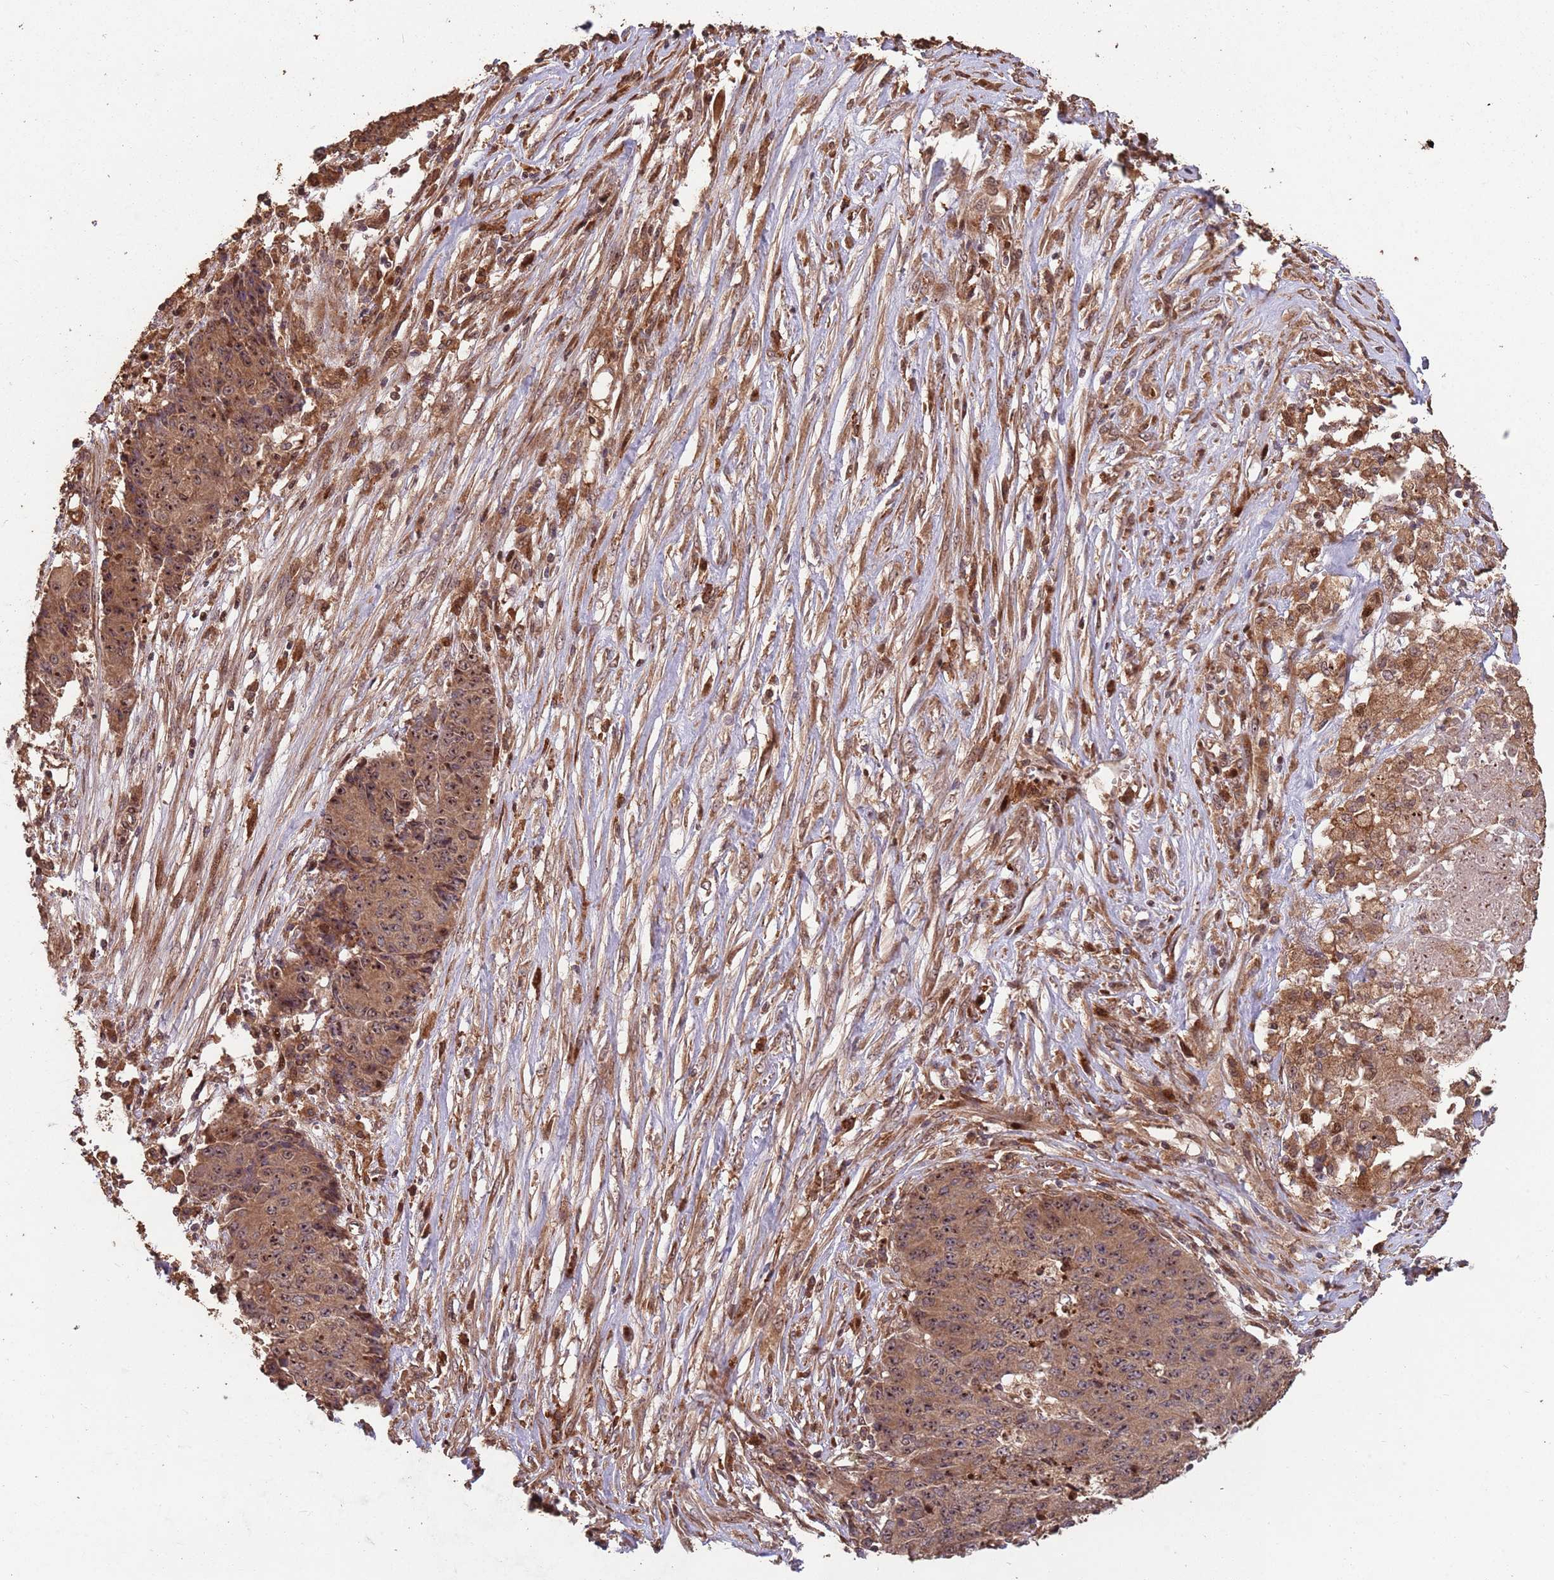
{"staining": {"intensity": "moderate", "quantity": ">75%", "location": "cytoplasmic/membranous,nuclear"}, "tissue": "ovarian cancer", "cell_type": "Tumor cells", "image_type": "cancer", "snomed": [{"axis": "morphology", "description": "Carcinoma, endometroid"}, {"axis": "topography", "description": "Ovary"}], "caption": "About >75% of tumor cells in ovarian cancer demonstrate moderate cytoplasmic/membranous and nuclear protein expression as visualized by brown immunohistochemical staining.", "gene": "ZNF428", "patient": {"sex": "female", "age": 42}}